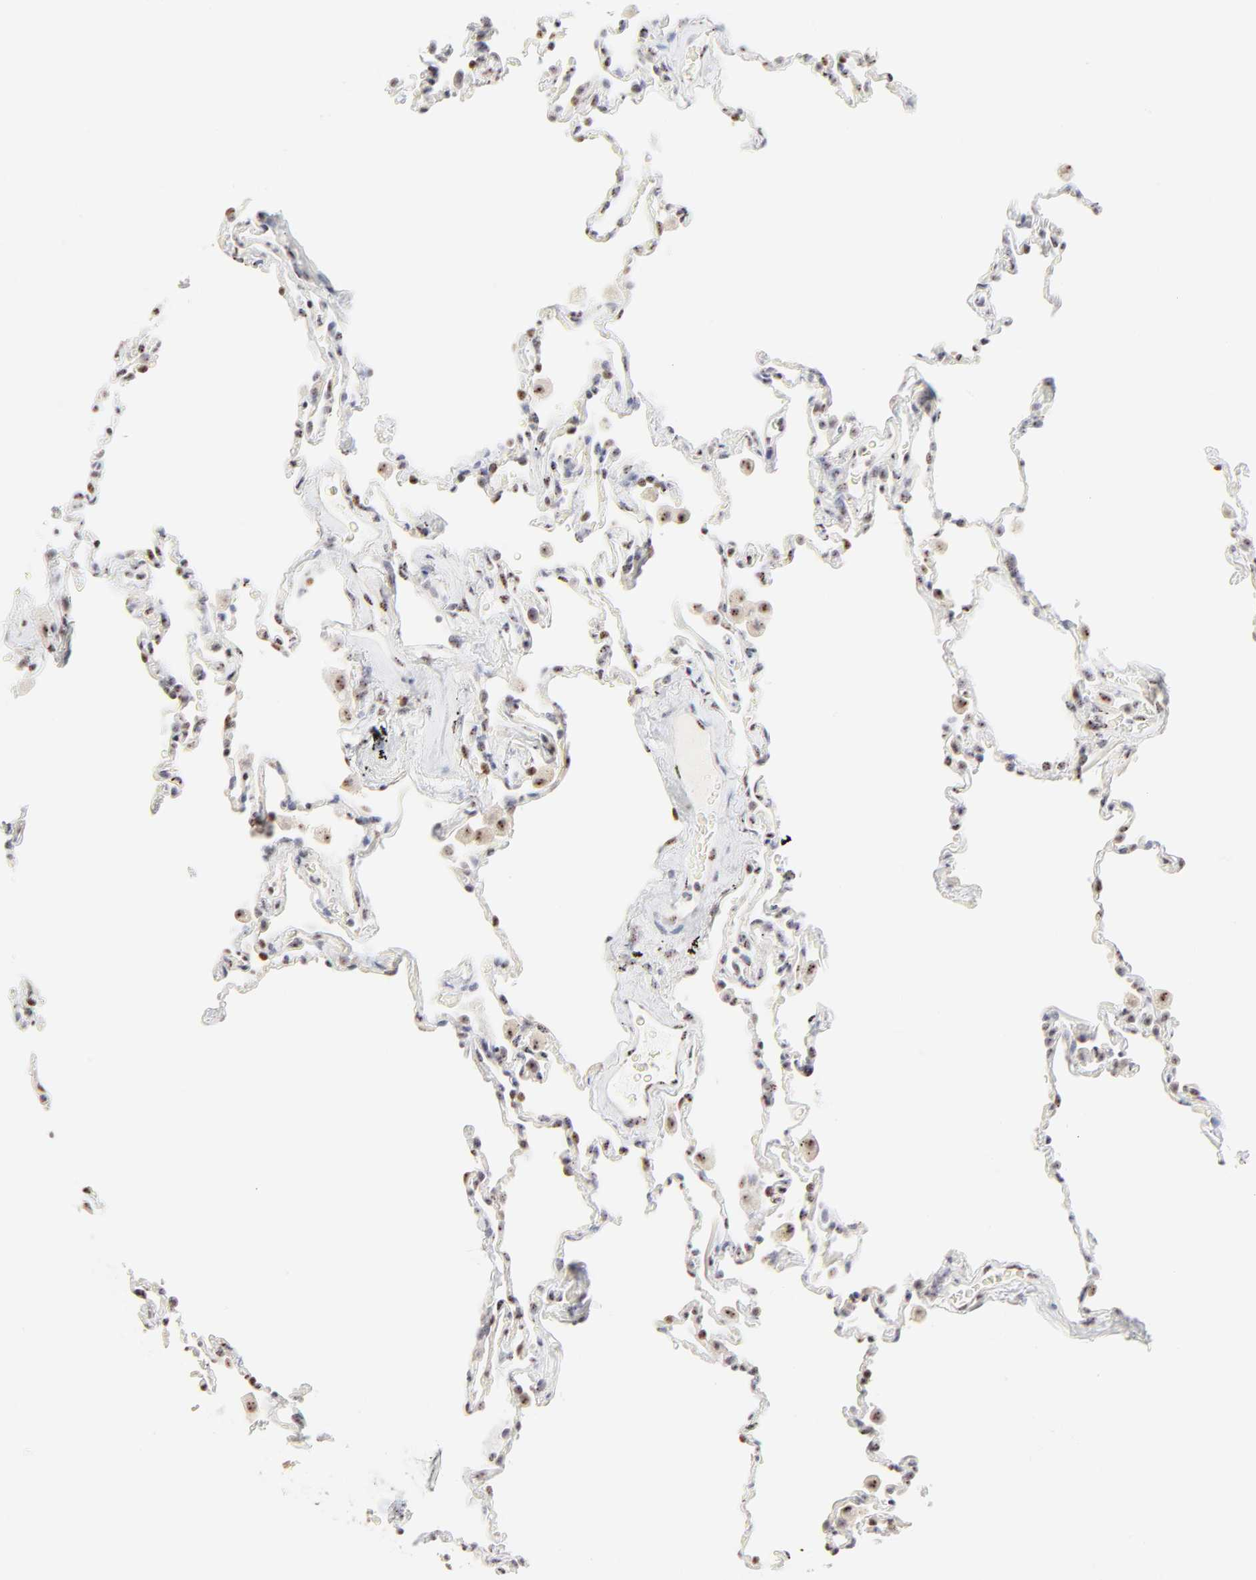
{"staining": {"intensity": "weak", "quantity": "<25%", "location": "nuclear"}, "tissue": "lung", "cell_type": "Alveolar cells", "image_type": "normal", "snomed": [{"axis": "morphology", "description": "Normal tissue, NOS"}, {"axis": "morphology", "description": "Soft tissue tumor metastatic"}, {"axis": "topography", "description": "Lung"}], "caption": "A histopathology image of lung stained for a protein reveals no brown staining in alveolar cells.", "gene": "NFIL3", "patient": {"sex": "male", "age": 59}}